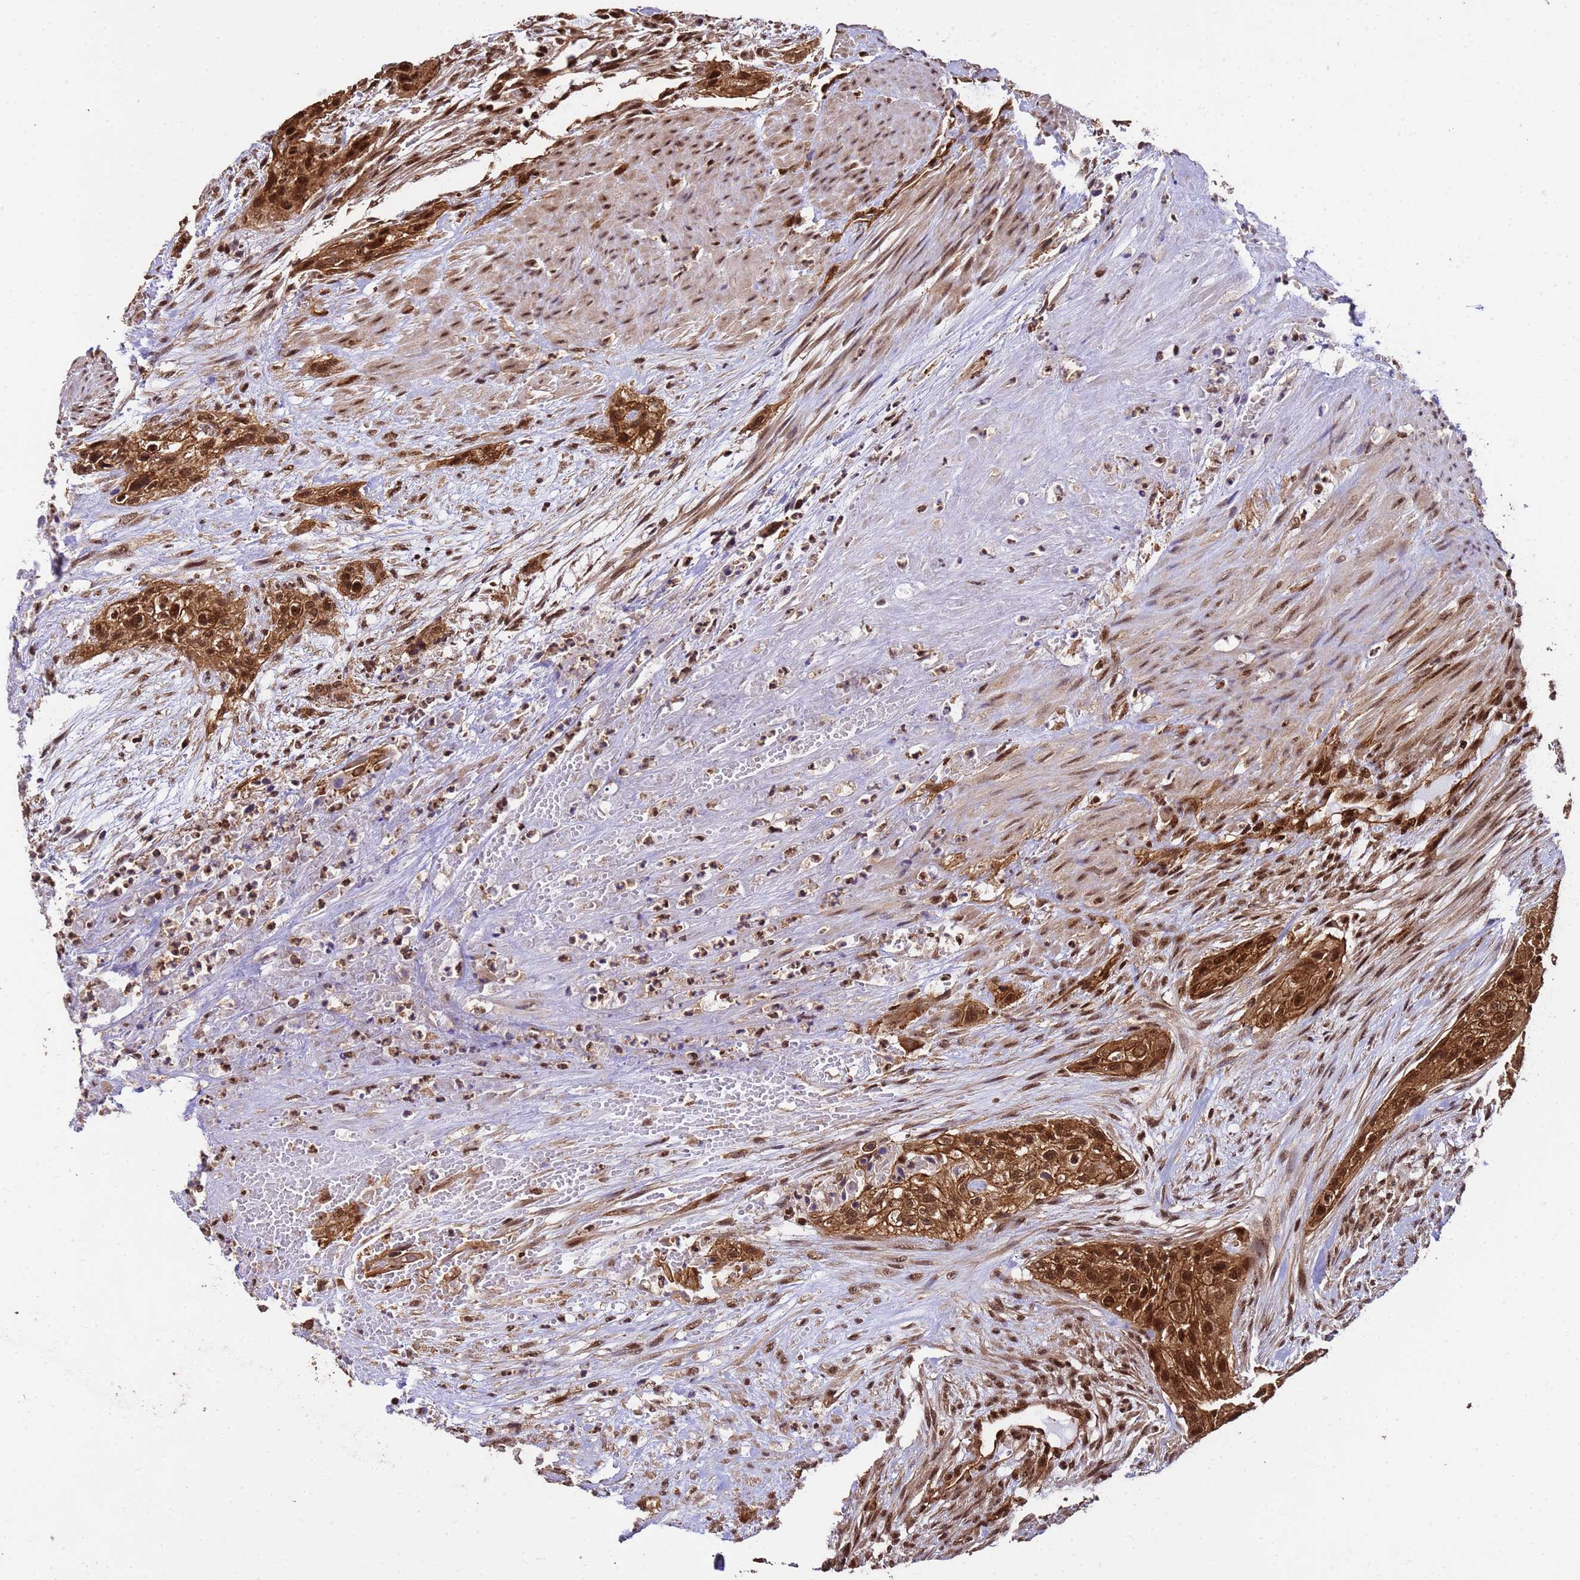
{"staining": {"intensity": "strong", "quantity": ">75%", "location": "cytoplasmic/membranous,nuclear"}, "tissue": "urothelial cancer", "cell_type": "Tumor cells", "image_type": "cancer", "snomed": [{"axis": "morphology", "description": "Urothelial carcinoma, High grade"}, {"axis": "topography", "description": "Urinary bladder"}], "caption": "There is high levels of strong cytoplasmic/membranous and nuclear expression in tumor cells of high-grade urothelial carcinoma, as demonstrated by immunohistochemical staining (brown color).", "gene": "SYF2", "patient": {"sex": "male", "age": 35}}